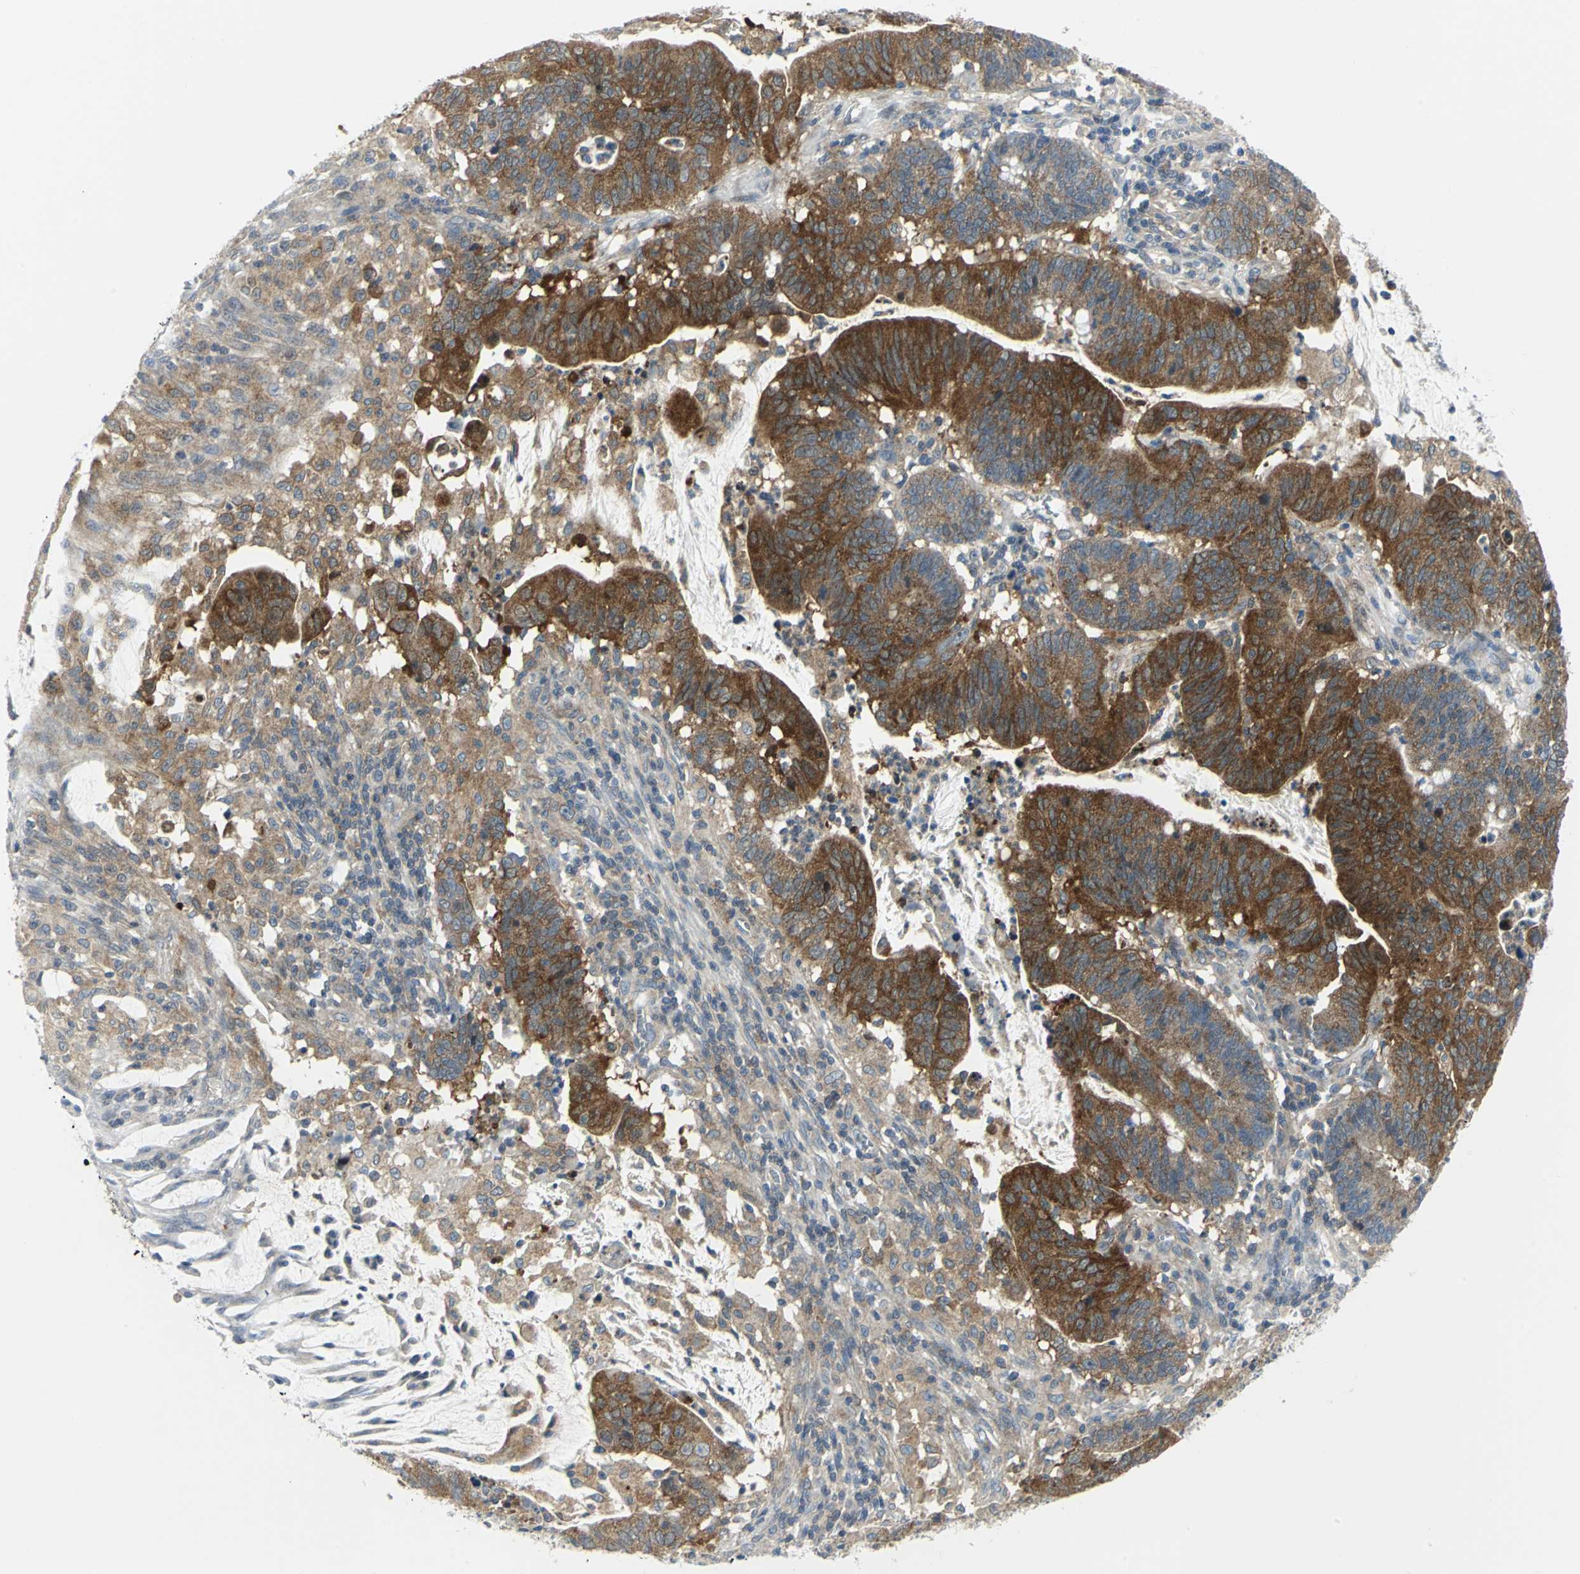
{"staining": {"intensity": "strong", "quantity": ">75%", "location": "cytoplasmic/membranous"}, "tissue": "colorectal cancer", "cell_type": "Tumor cells", "image_type": "cancer", "snomed": [{"axis": "morphology", "description": "Adenocarcinoma, NOS"}, {"axis": "topography", "description": "Colon"}], "caption": "Colorectal cancer tissue reveals strong cytoplasmic/membranous expression in approximately >75% of tumor cells", "gene": "ALDOA", "patient": {"sex": "male", "age": 45}}